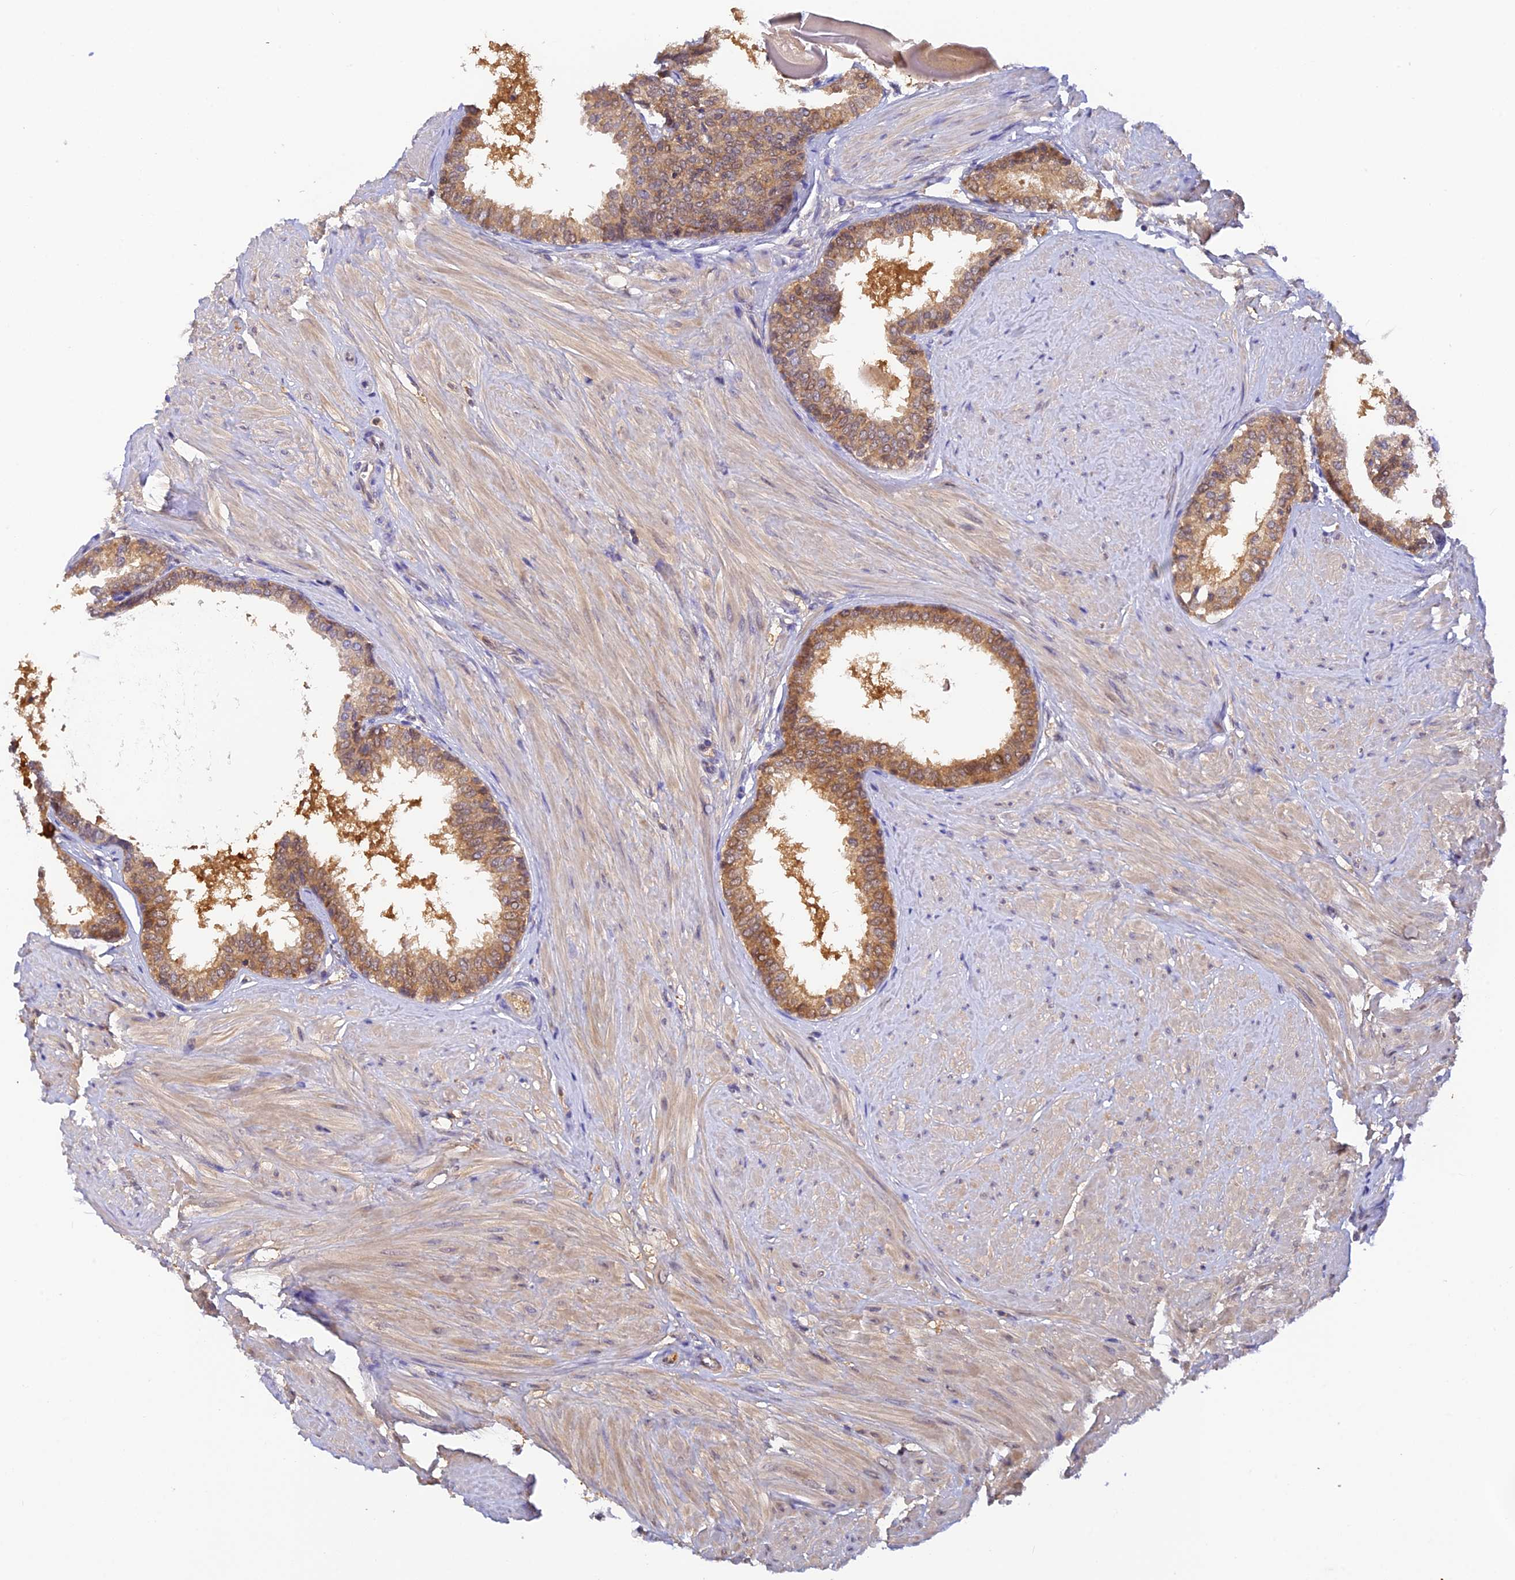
{"staining": {"intensity": "moderate", "quantity": ">75%", "location": "cytoplasmic/membranous"}, "tissue": "prostate", "cell_type": "Glandular cells", "image_type": "normal", "snomed": [{"axis": "morphology", "description": "Normal tissue, NOS"}, {"axis": "topography", "description": "Prostate"}], "caption": "A histopathology image of prostate stained for a protein demonstrates moderate cytoplasmic/membranous brown staining in glandular cells. The protein is shown in brown color, while the nuclei are stained blue.", "gene": "HDHD2", "patient": {"sex": "male", "age": 48}}